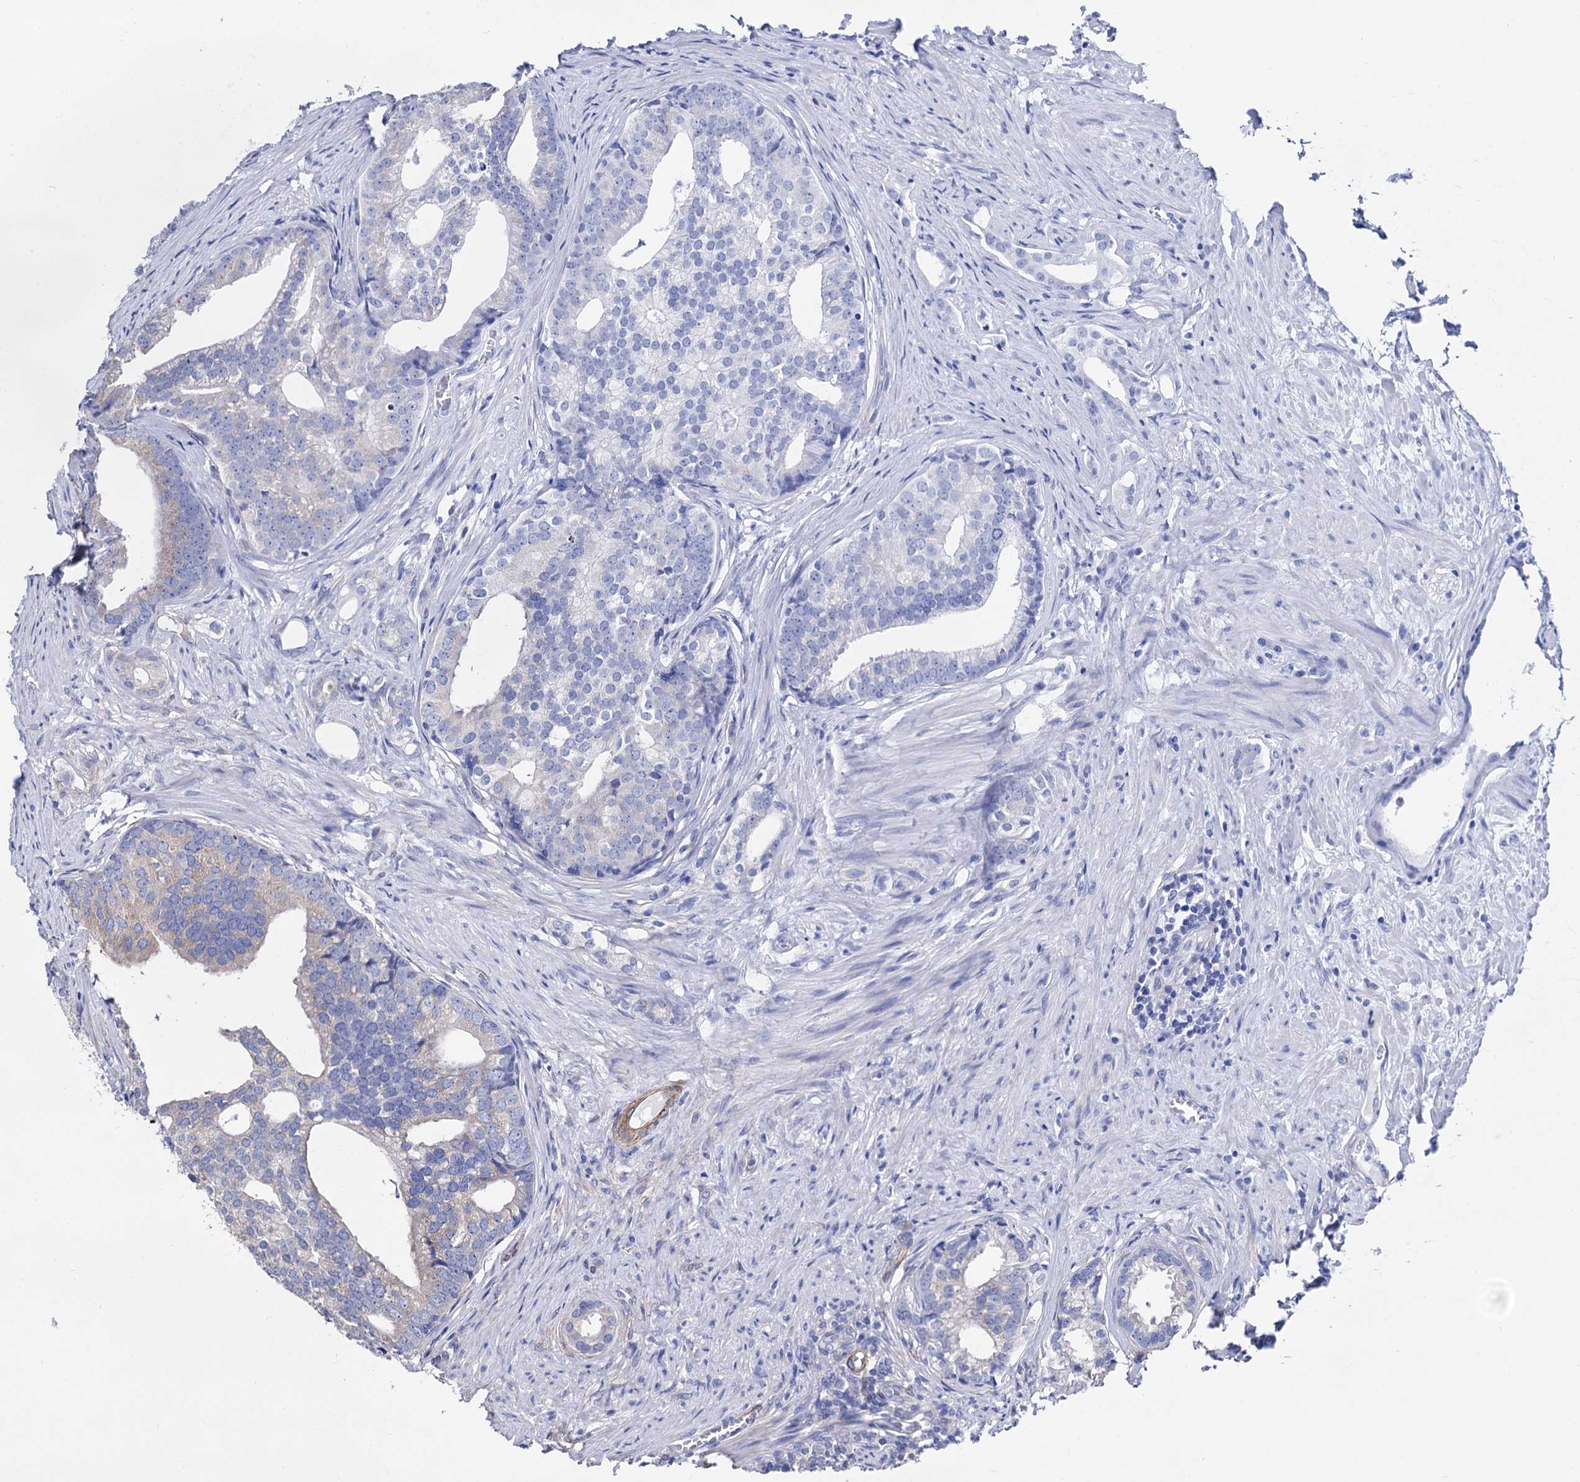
{"staining": {"intensity": "negative", "quantity": "none", "location": "none"}, "tissue": "prostate cancer", "cell_type": "Tumor cells", "image_type": "cancer", "snomed": [{"axis": "morphology", "description": "Adenocarcinoma, Low grade"}, {"axis": "topography", "description": "Prostate"}], "caption": "Immunohistochemical staining of human prostate cancer (adenocarcinoma (low-grade)) displays no significant positivity in tumor cells.", "gene": "WDR11", "patient": {"sex": "male", "age": 71}}